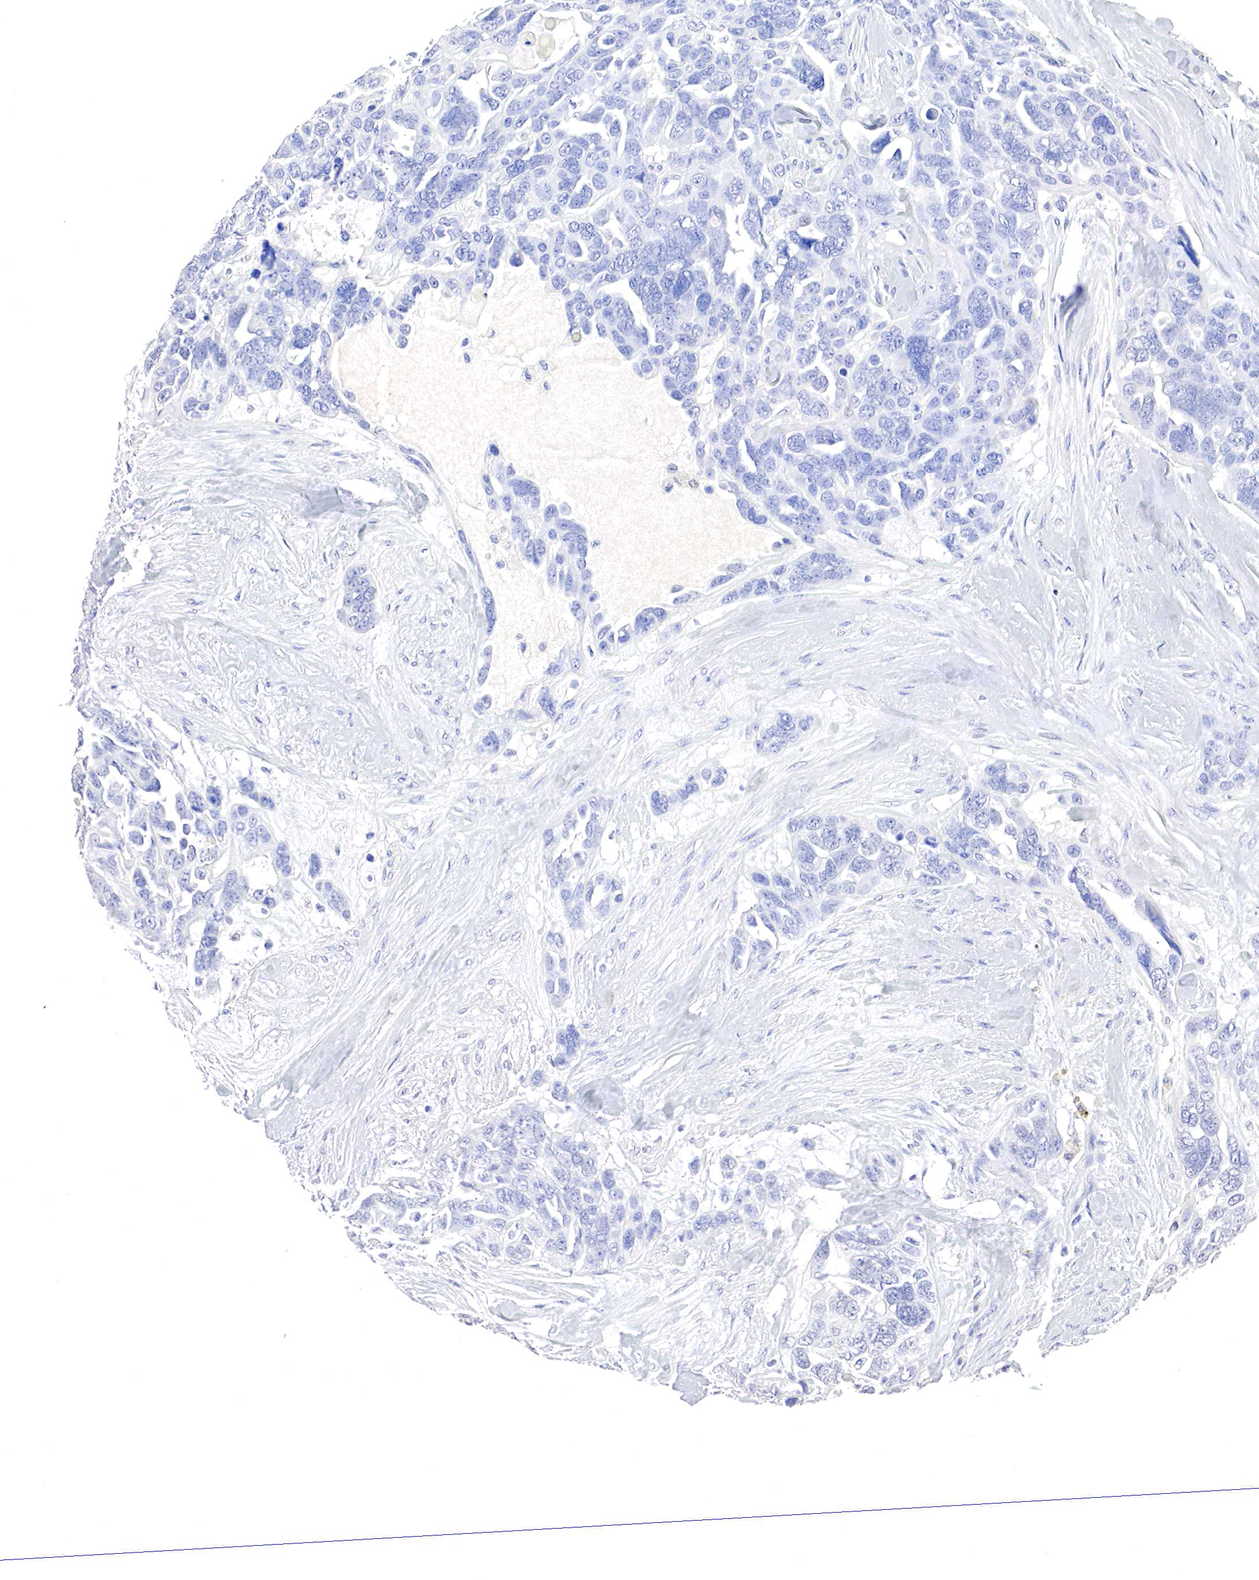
{"staining": {"intensity": "negative", "quantity": "none", "location": "none"}, "tissue": "ovarian cancer", "cell_type": "Tumor cells", "image_type": "cancer", "snomed": [{"axis": "morphology", "description": "Cystadenocarcinoma, serous, NOS"}, {"axis": "topography", "description": "Ovary"}], "caption": "DAB (3,3'-diaminobenzidine) immunohistochemical staining of human ovarian cancer (serous cystadenocarcinoma) shows no significant staining in tumor cells. (DAB immunohistochemistry visualized using brightfield microscopy, high magnification).", "gene": "OTC", "patient": {"sex": "female", "age": 63}}